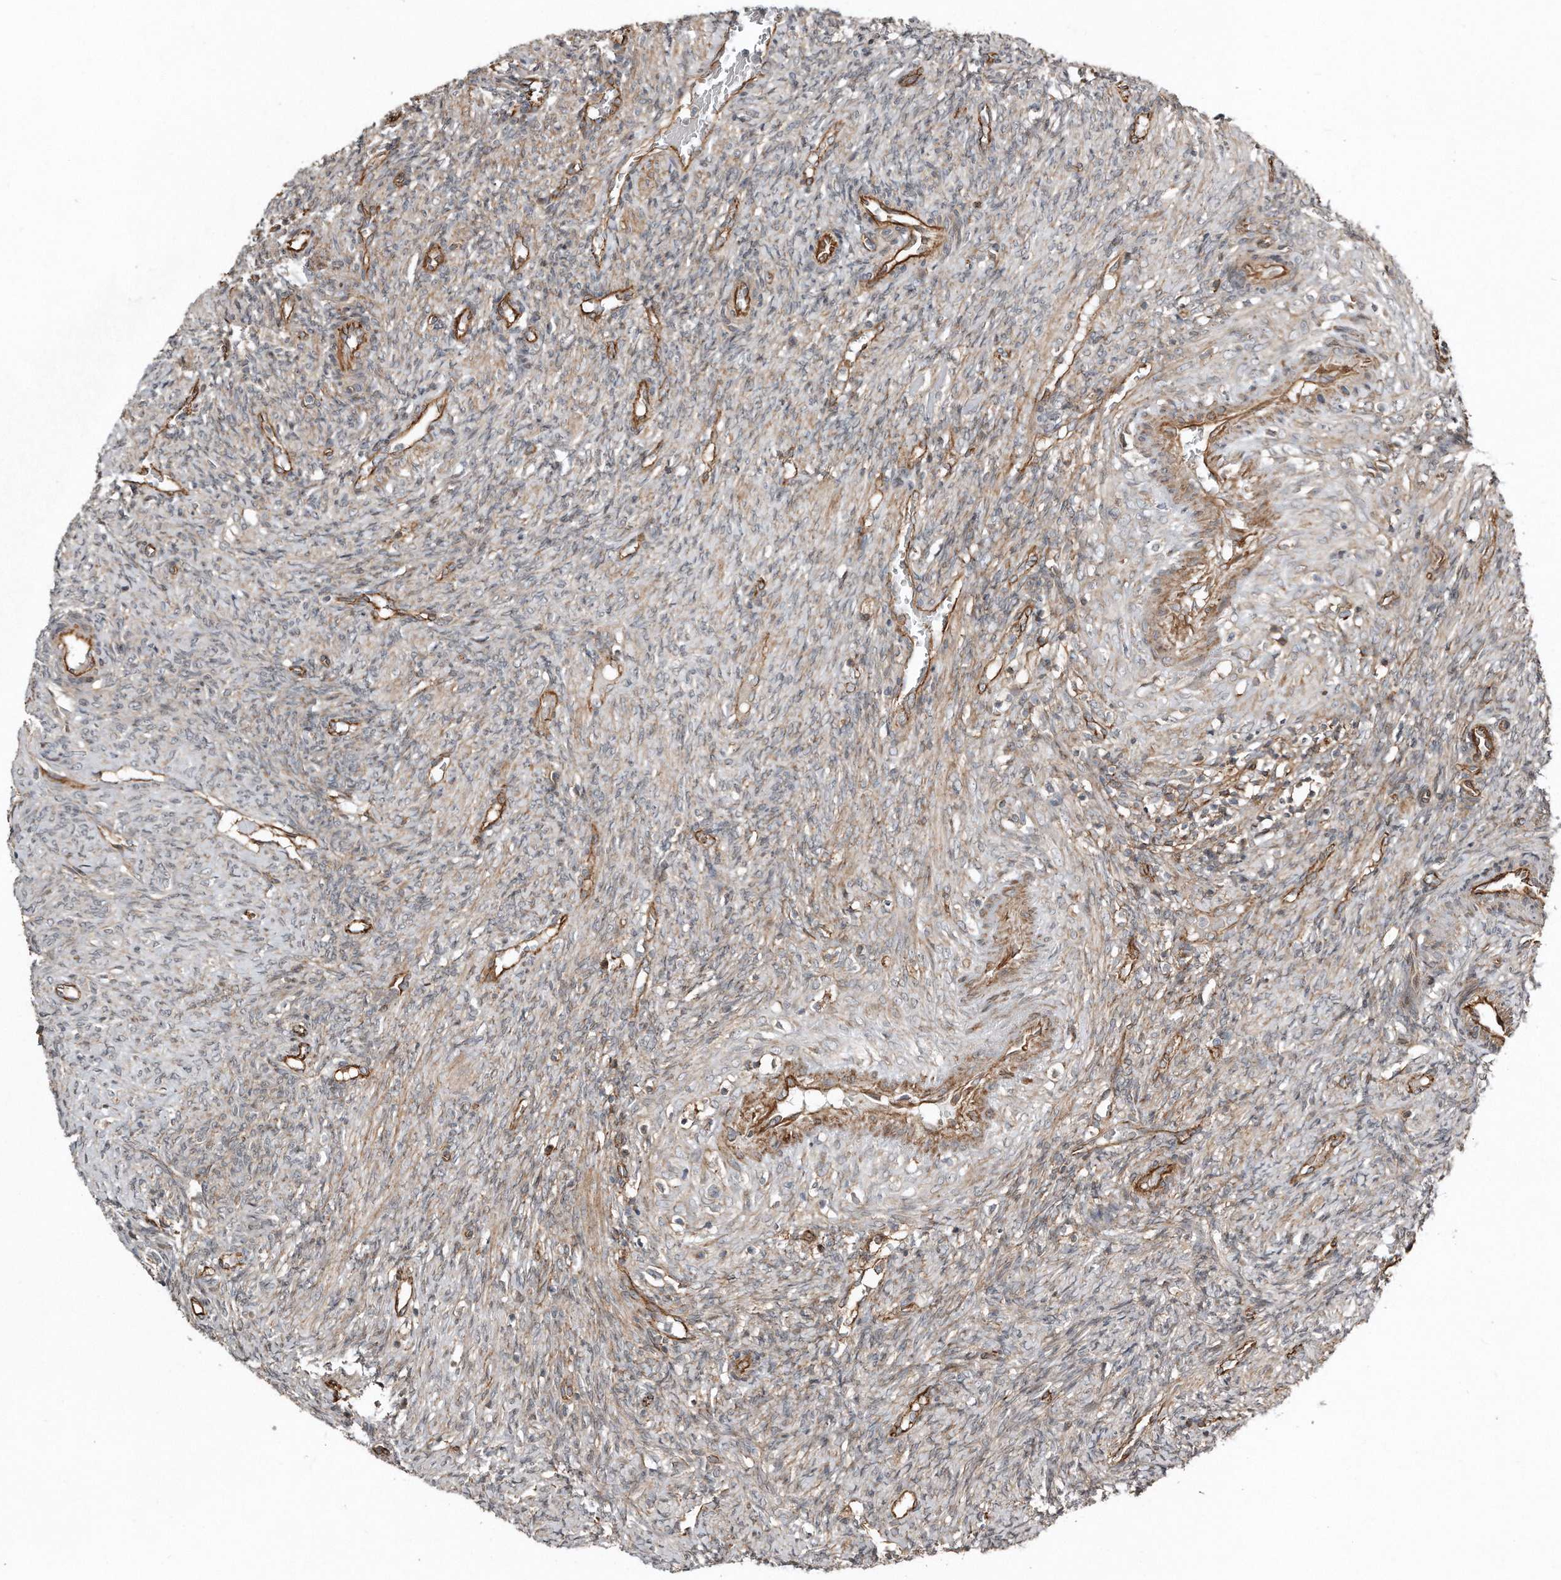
{"staining": {"intensity": "weak", "quantity": ">75%", "location": "cytoplasmic/membranous"}, "tissue": "ovary", "cell_type": "Ovarian stroma cells", "image_type": "normal", "snomed": [{"axis": "morphology", "description": "Normal tissue, NOS"}, {"axis": "topography", "description": "Ovary"}], "caption": "Immunohistochemistry (IHC) histopathology image of unremarkable ovary: ovary stained using immunohistochemistry (IHC) exhibits low levels of weak protein expression localized specifically in the cytoplasmic/membranous of ovarian stroma cells, appearing as a cytoplasmic/membranous brown color.", "gene": "SNAP47", "patient": {"sex": "female", "age": 41}}